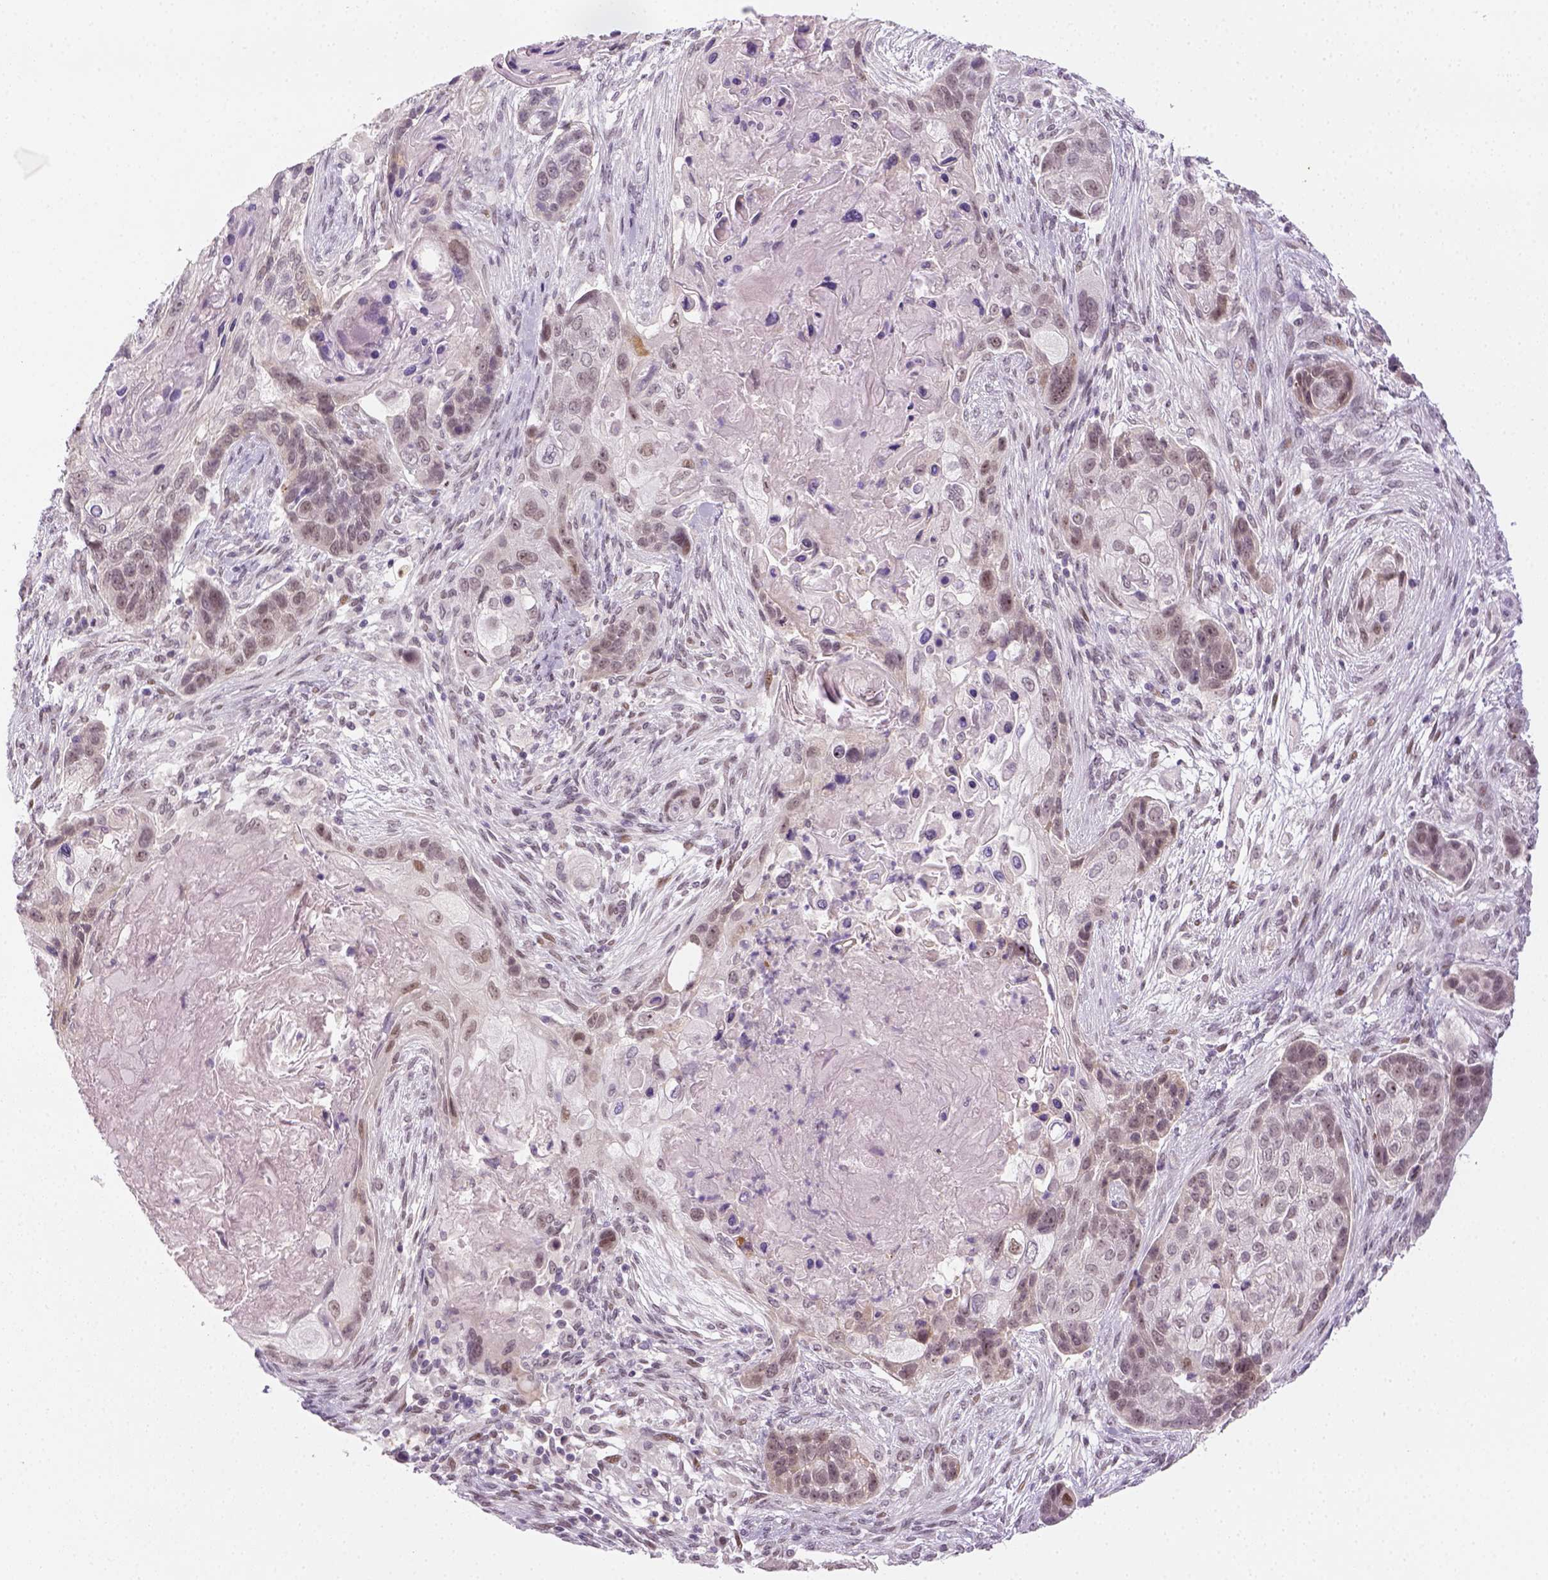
{"staining": {"intensity": "weak", "quantity": "25%-75%", "location": "nuclear"}, "tissue": "lung cancer", "cell_type": "Tumor cells", "image_type": "cancer", "snomed": [{"axis": "morphology", "description": "Squamous cell carcinoma, NOS"}, {"axis": "topography", "description": "Lung"}], "caption": "Immunohistochemistry (IHC) histopathology image of neoplastic tissue: lung cancer (squamous cell carcinoma) stained using immunohistochemistry shows low levels of weak protein expression localized specifically in the nuclear of tumor cells, appearing as a nuclear brown color.", "gene": "MAGEB3", "patient": {"sex": "male", "age": 69}}